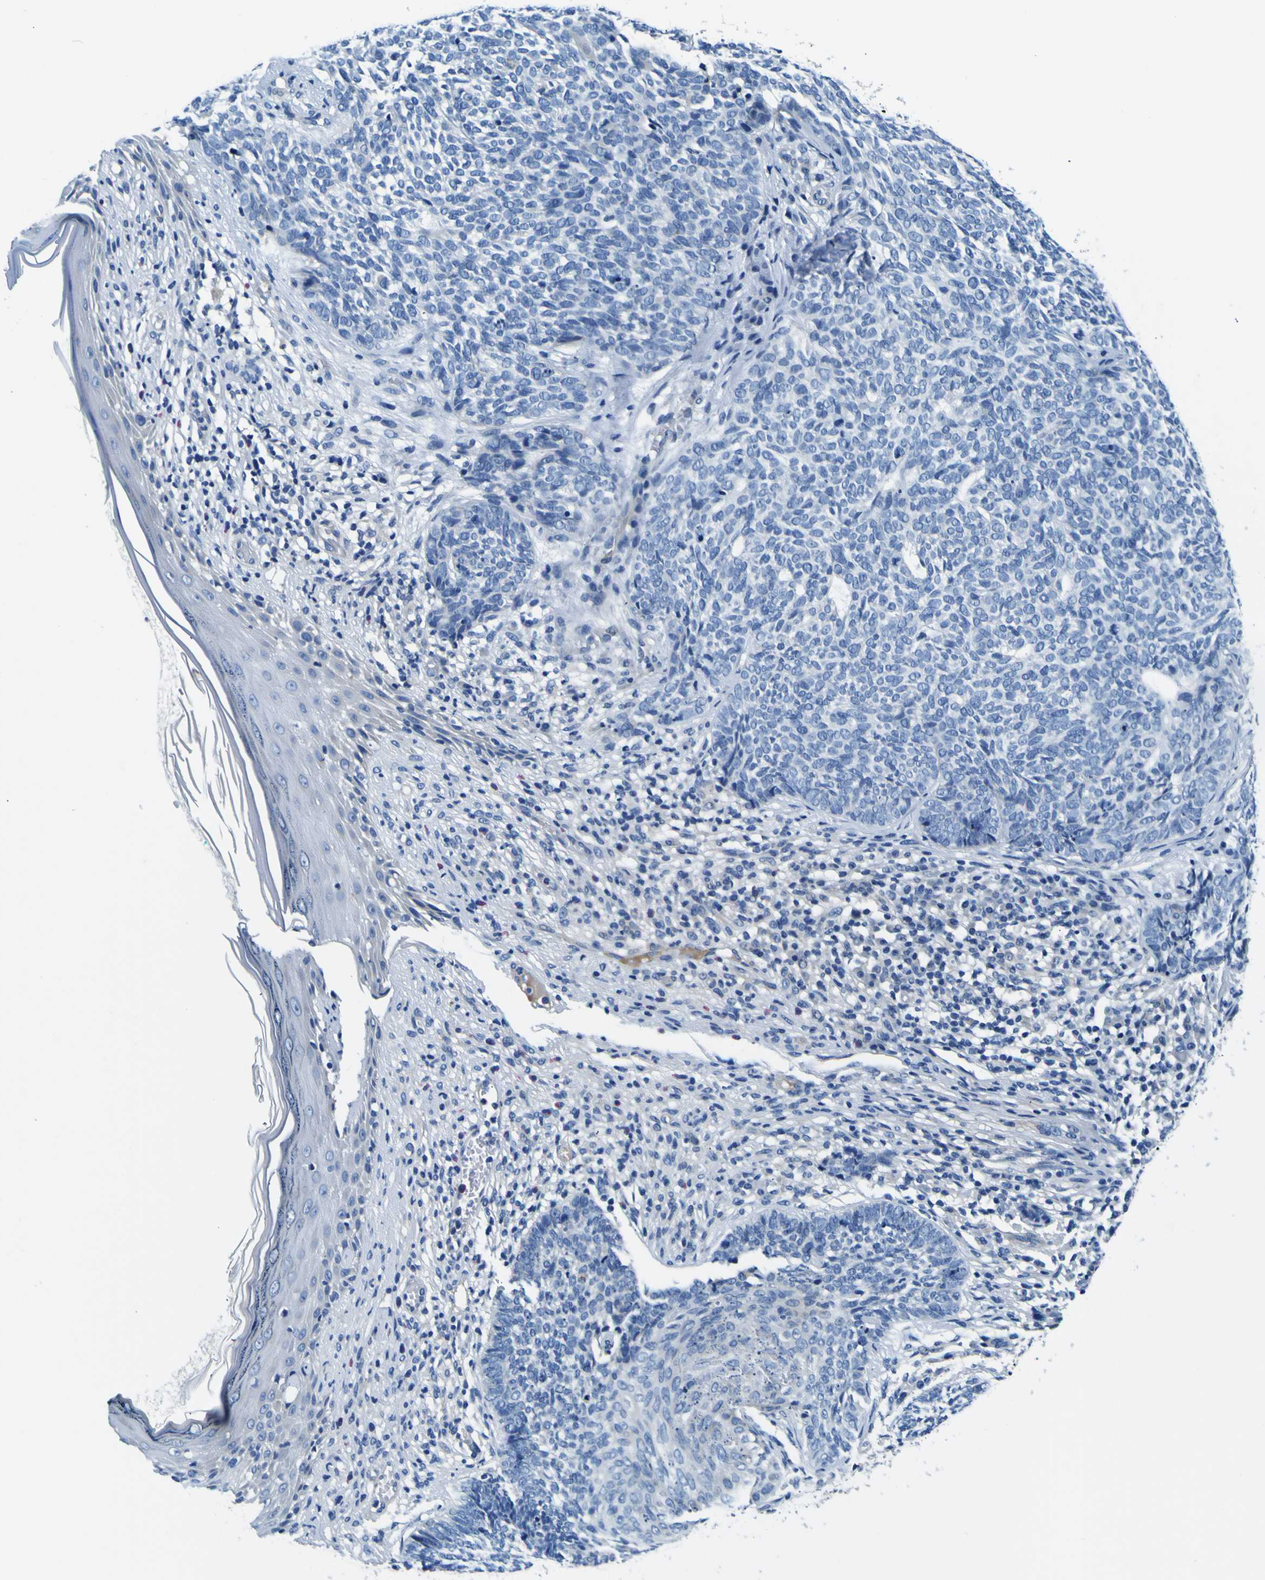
{"staining": {"intensity": "negative", "quantity": "none", "location": "none"}, "tissue": "skin cancer", "cell_type": "Tumor cells", "image_type": "cancer", "snomed": [{"axis": "morphology", "description": "Basal cell carcinoma"}, {"axis": "topography", "description": "Skin"}], "caption": "Immunohistochemical staining of human skin basal cell carcinoma reveals no significant expression in tumor cells. (DAB IHC visualized using brightfield microscopy, high magnification).", "gene": "ADGRA2", "patient": {"sex": "female", "age": 84}}